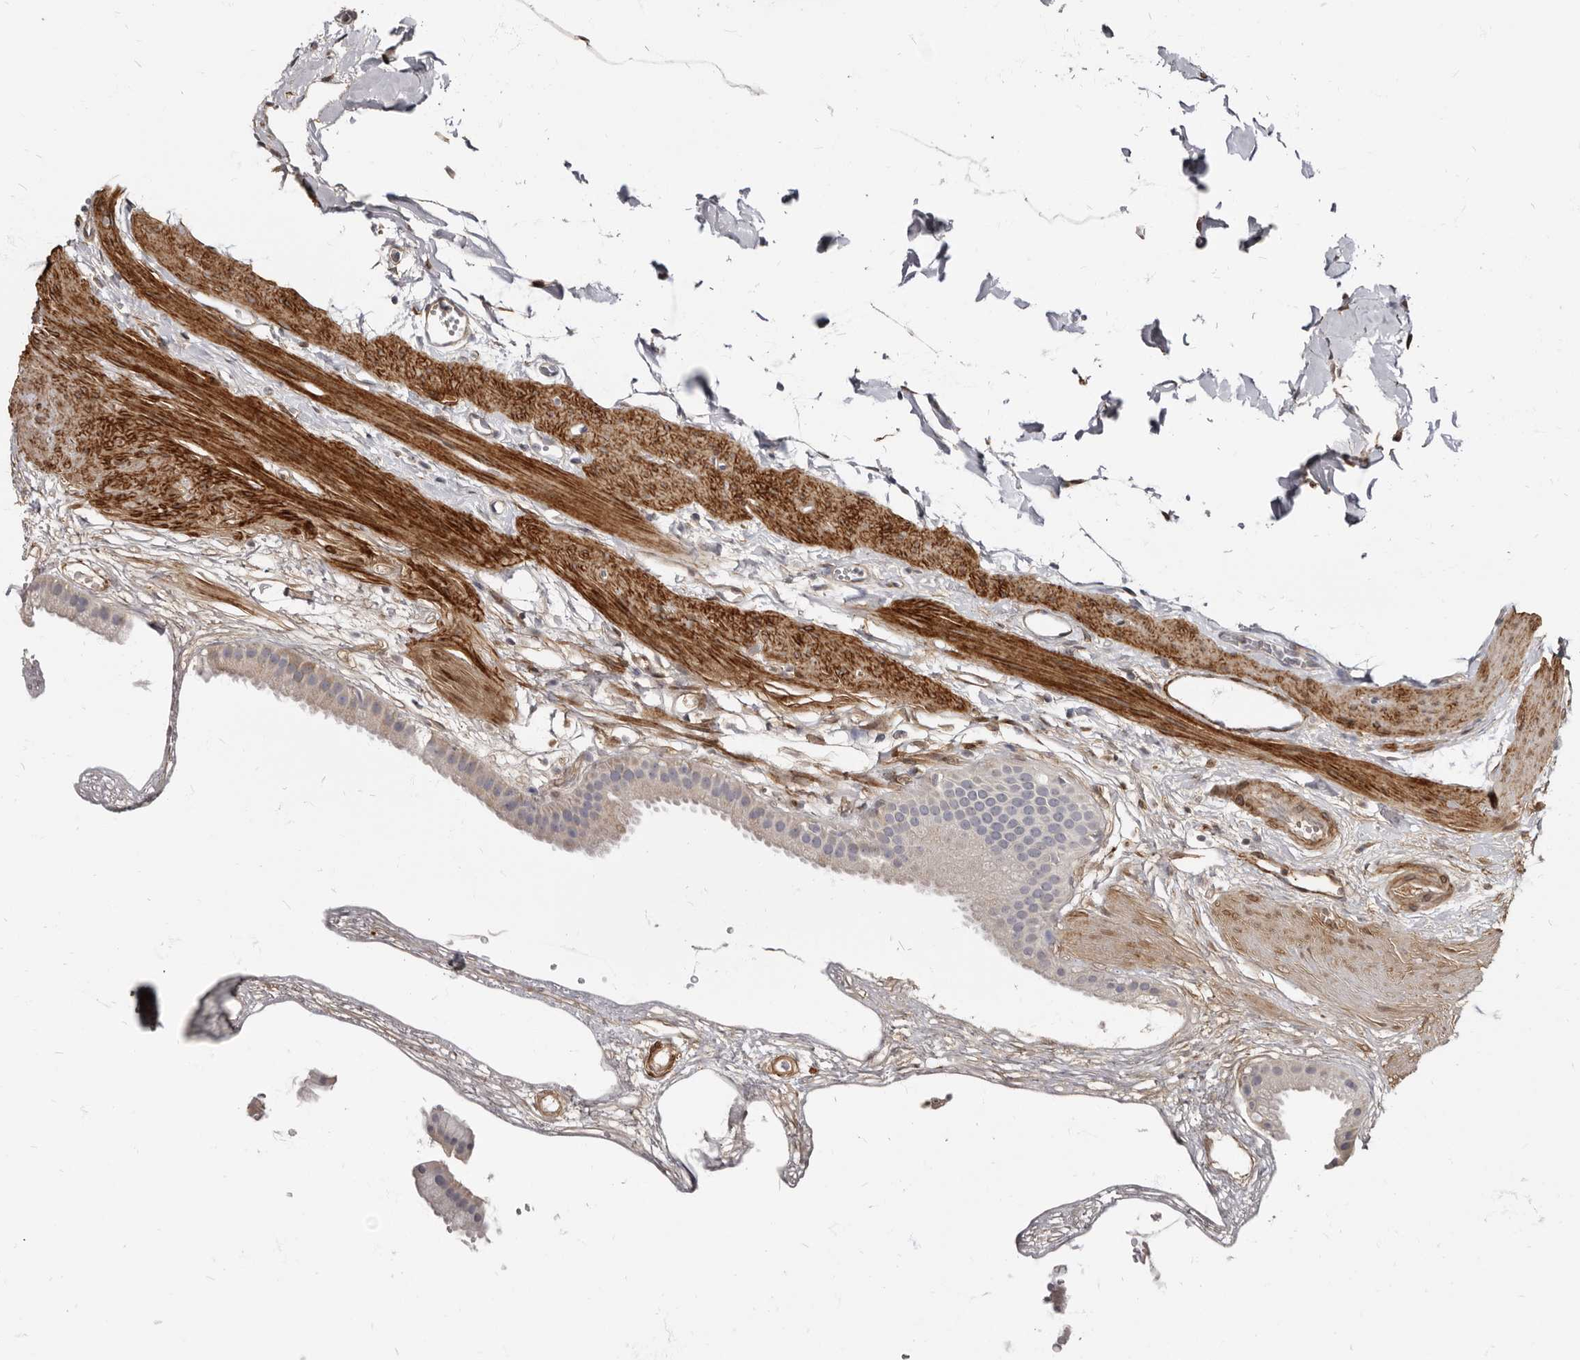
{"staining": {"intensity": "weak", "quantity": "<25%", "location": "cytoplasmic/membranous"}, "tissue": "gallbladder", "cell_type": "Glandular cells", "image_type": "normal", "snomed": [{"axis": "morphology", "description": "Normal tissue, NOS"}, {"axis": "topography", "description": "Gallbladder"}], "caption": "IHC of benign gallbladder displays no positivity in glandular cells. Brightfield microscopy of immunohistochemistry stained with DAB (brown) and hematoxylin (blue), captured at high magnification.", "gene": "MRGPRF", "patient": {"sex": "female", "age": 64}}